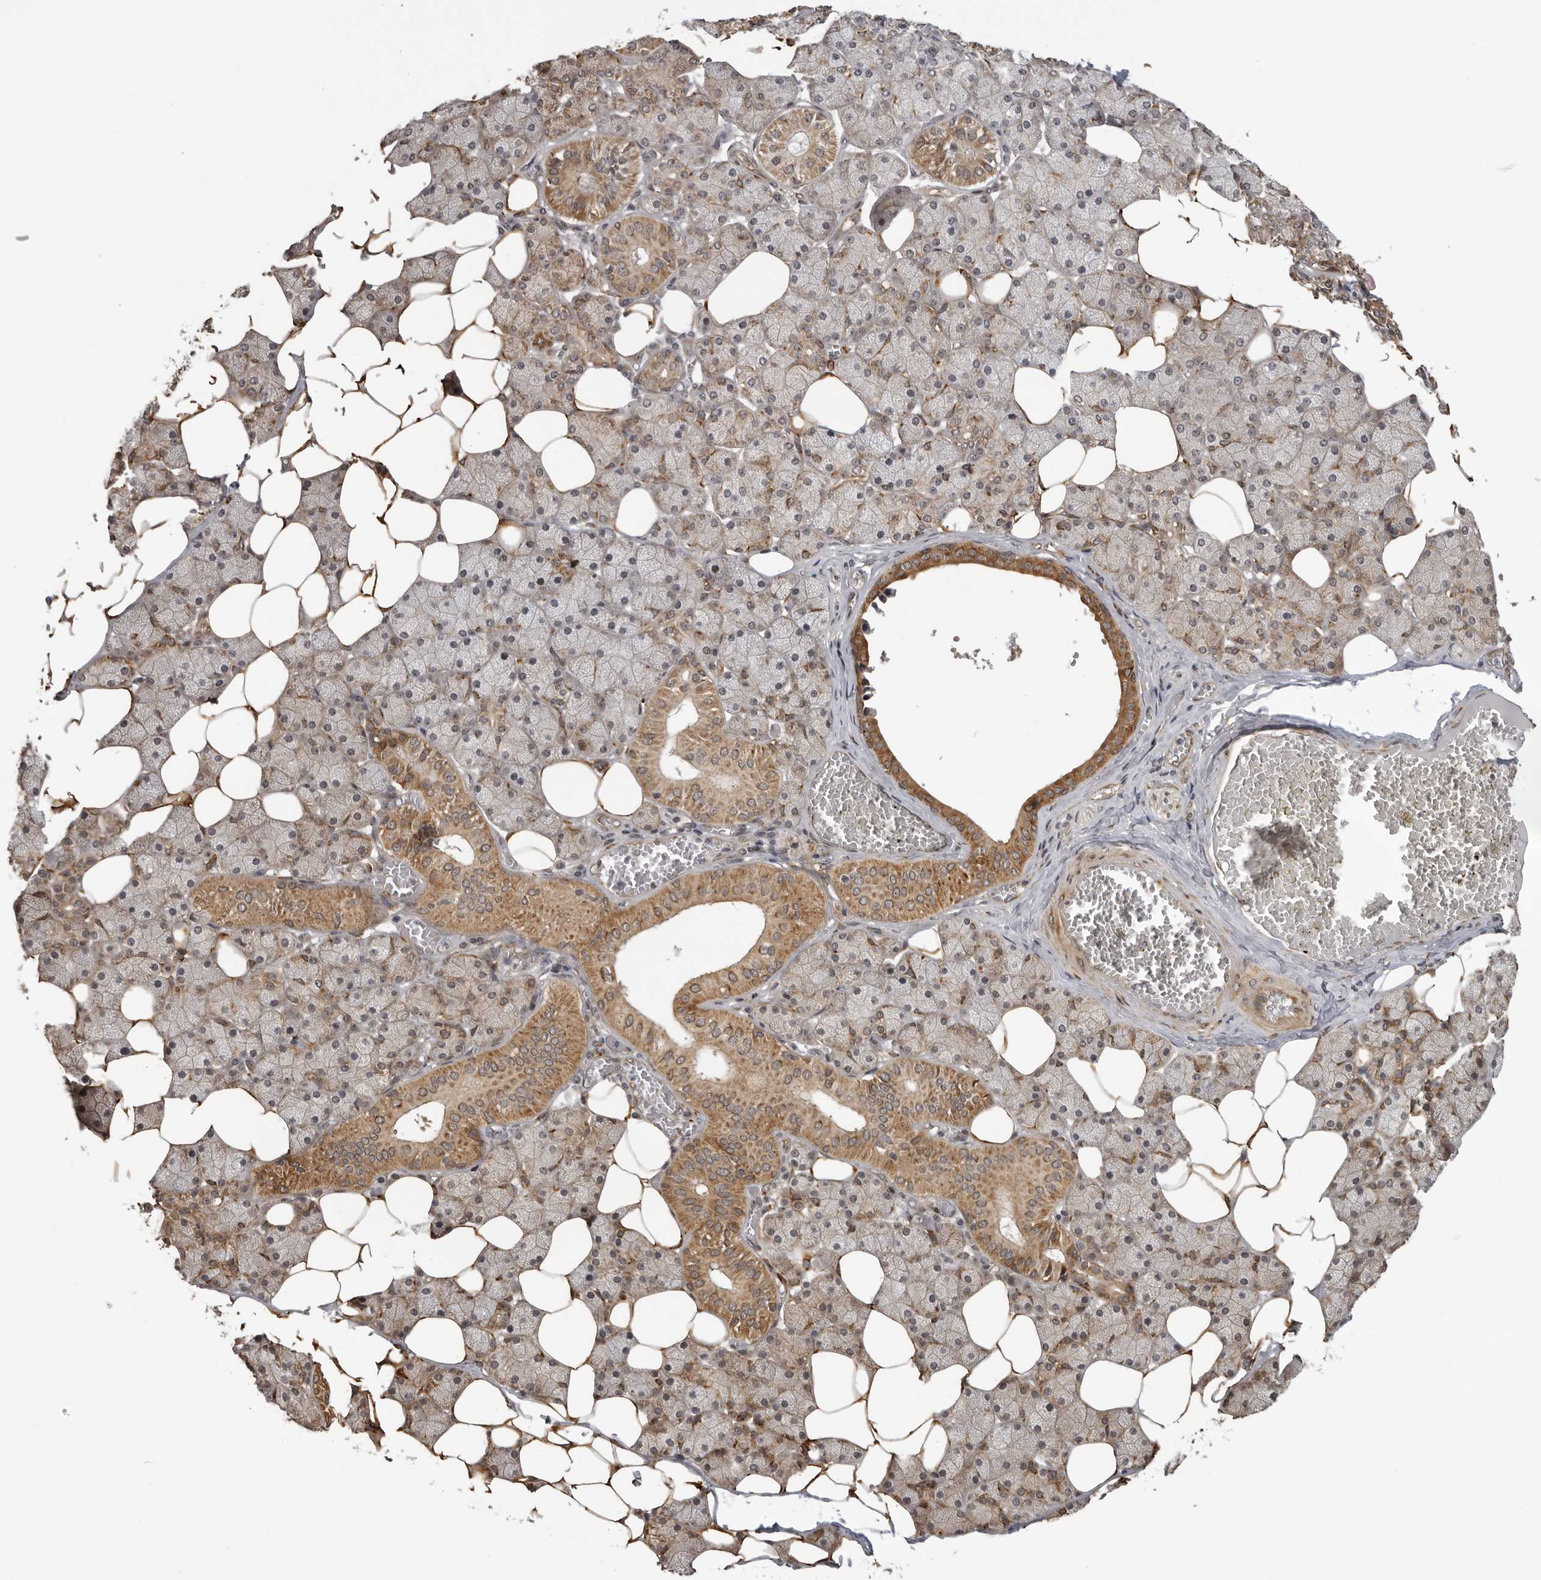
{"staining": {"intensity": "moderate", "quantity": "25%-75%", "location": "cytoplasmic/membranous"}, "tissue": "salivary gland", "cell_type": "Glandular cells", "image_type": "normal", "snomed": [{"axis": "morphology", "description": "Normal tissue, NOS"}, {"axis": "topography", "description": "Salivary gland"}], "caption": "This is a photomicrograph of immunohistochemistry staining of normal salivary gland, which shows moderate staining in the cytoplasmic/membranous of glandular cells.", "gene": "DNAH14", "patient": {"sex": "female", "age": 33}}